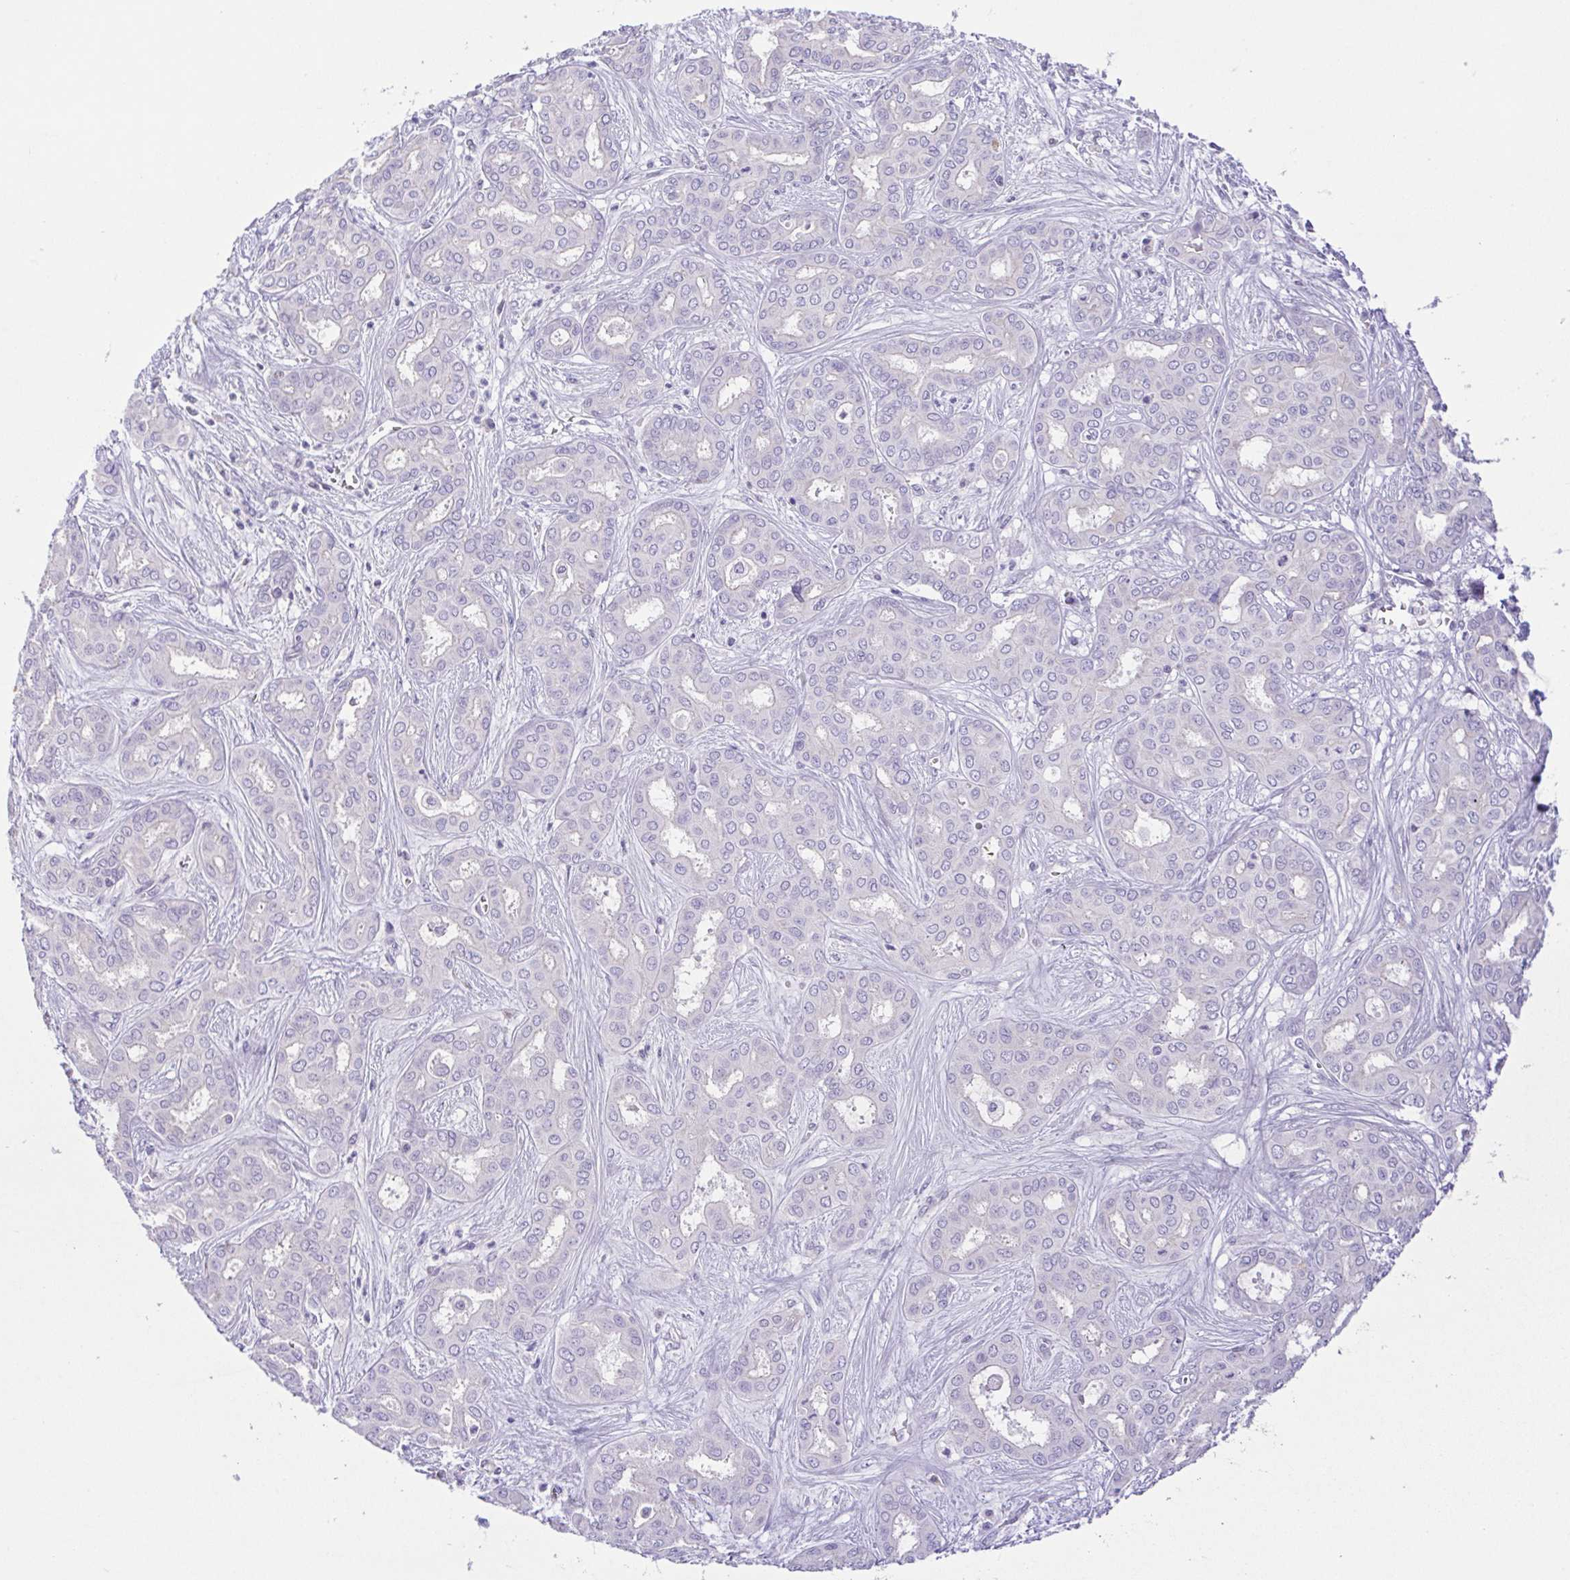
{"staining": {"intensity": "negative", "quantity": "none", "location": "none"}, "tissue": "liver cancer", "cell_type": "Tumor cells", "image_type": "cancer", "snomed": [{"axis": "morphology", "description": "Cholangiocarcinoma"}, {"axis": "topography", "description": "Liver"}], "caption": "IHC histopathology image of neoplastic tissue: human cholangiocarcinoma (liver) stained with DAB (3,3'-diaminobenzidine) displays no significant protein staining in tumor cells.", "gene": "EPB42", "patient": {"sex": "female", "age": 64}}